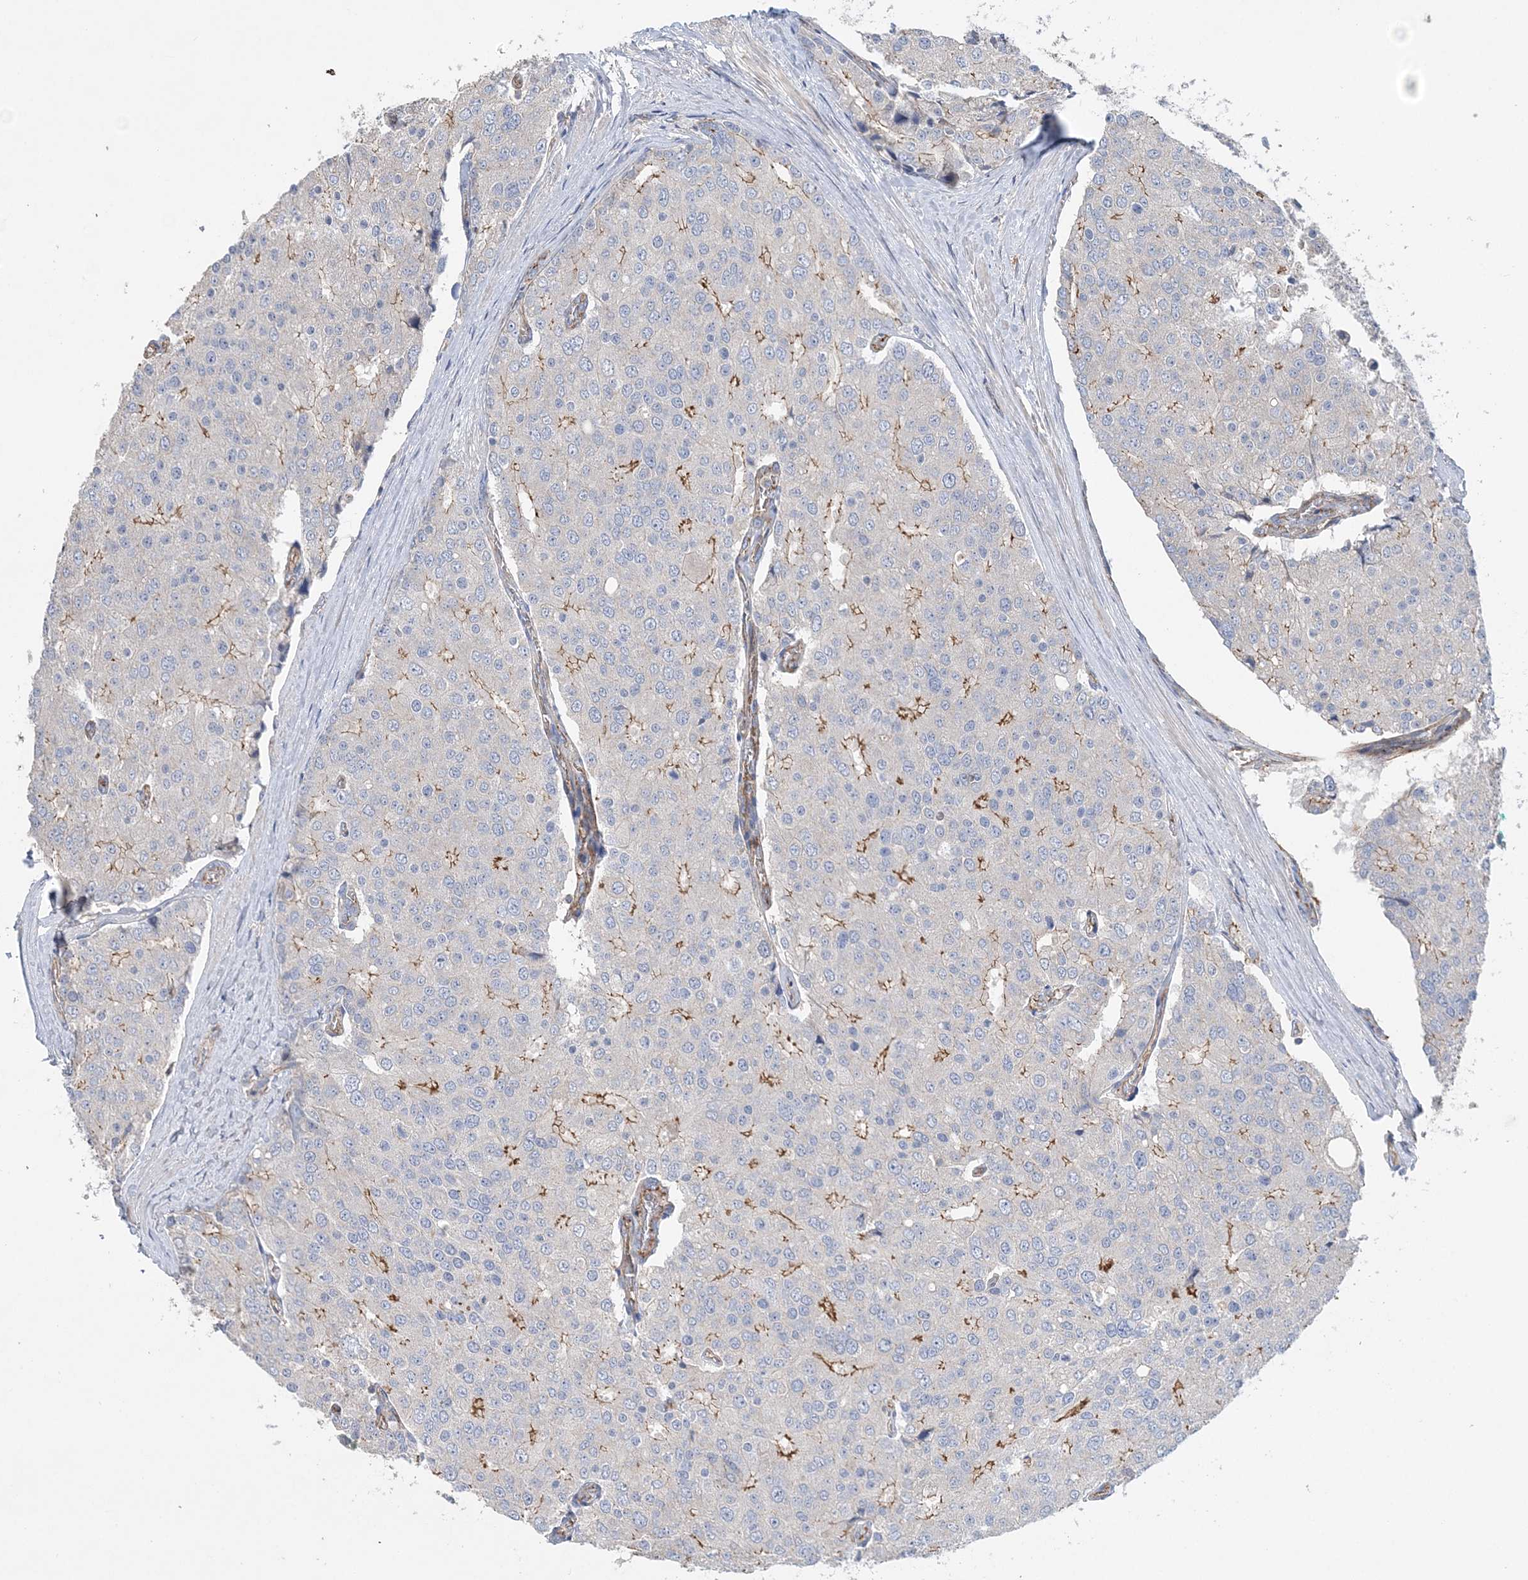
{"staining": {"intensity": "moderate", "quantity": "<25%", "location": "cytoplasmic/membranous"}, "tissue": "prostate cancer", "cell_type": "Tumor cells", "image_type": "cancer", "snomed": [{"axis": "morphology", "description": "Adenocarcinoma, High grade"}, {"axis": "topography", "description": "Prostate"}], "caption": "High-power microscopy captured an immunohistochemistry histopathology image of prostate cancer (adenocarcinoma (high-grade)), revealing moderate cytoplasmic/membranous positivity in about <25% of tumor cells.", "gene": "PIGC", "patient": {"sex": "male", "age": 50}}